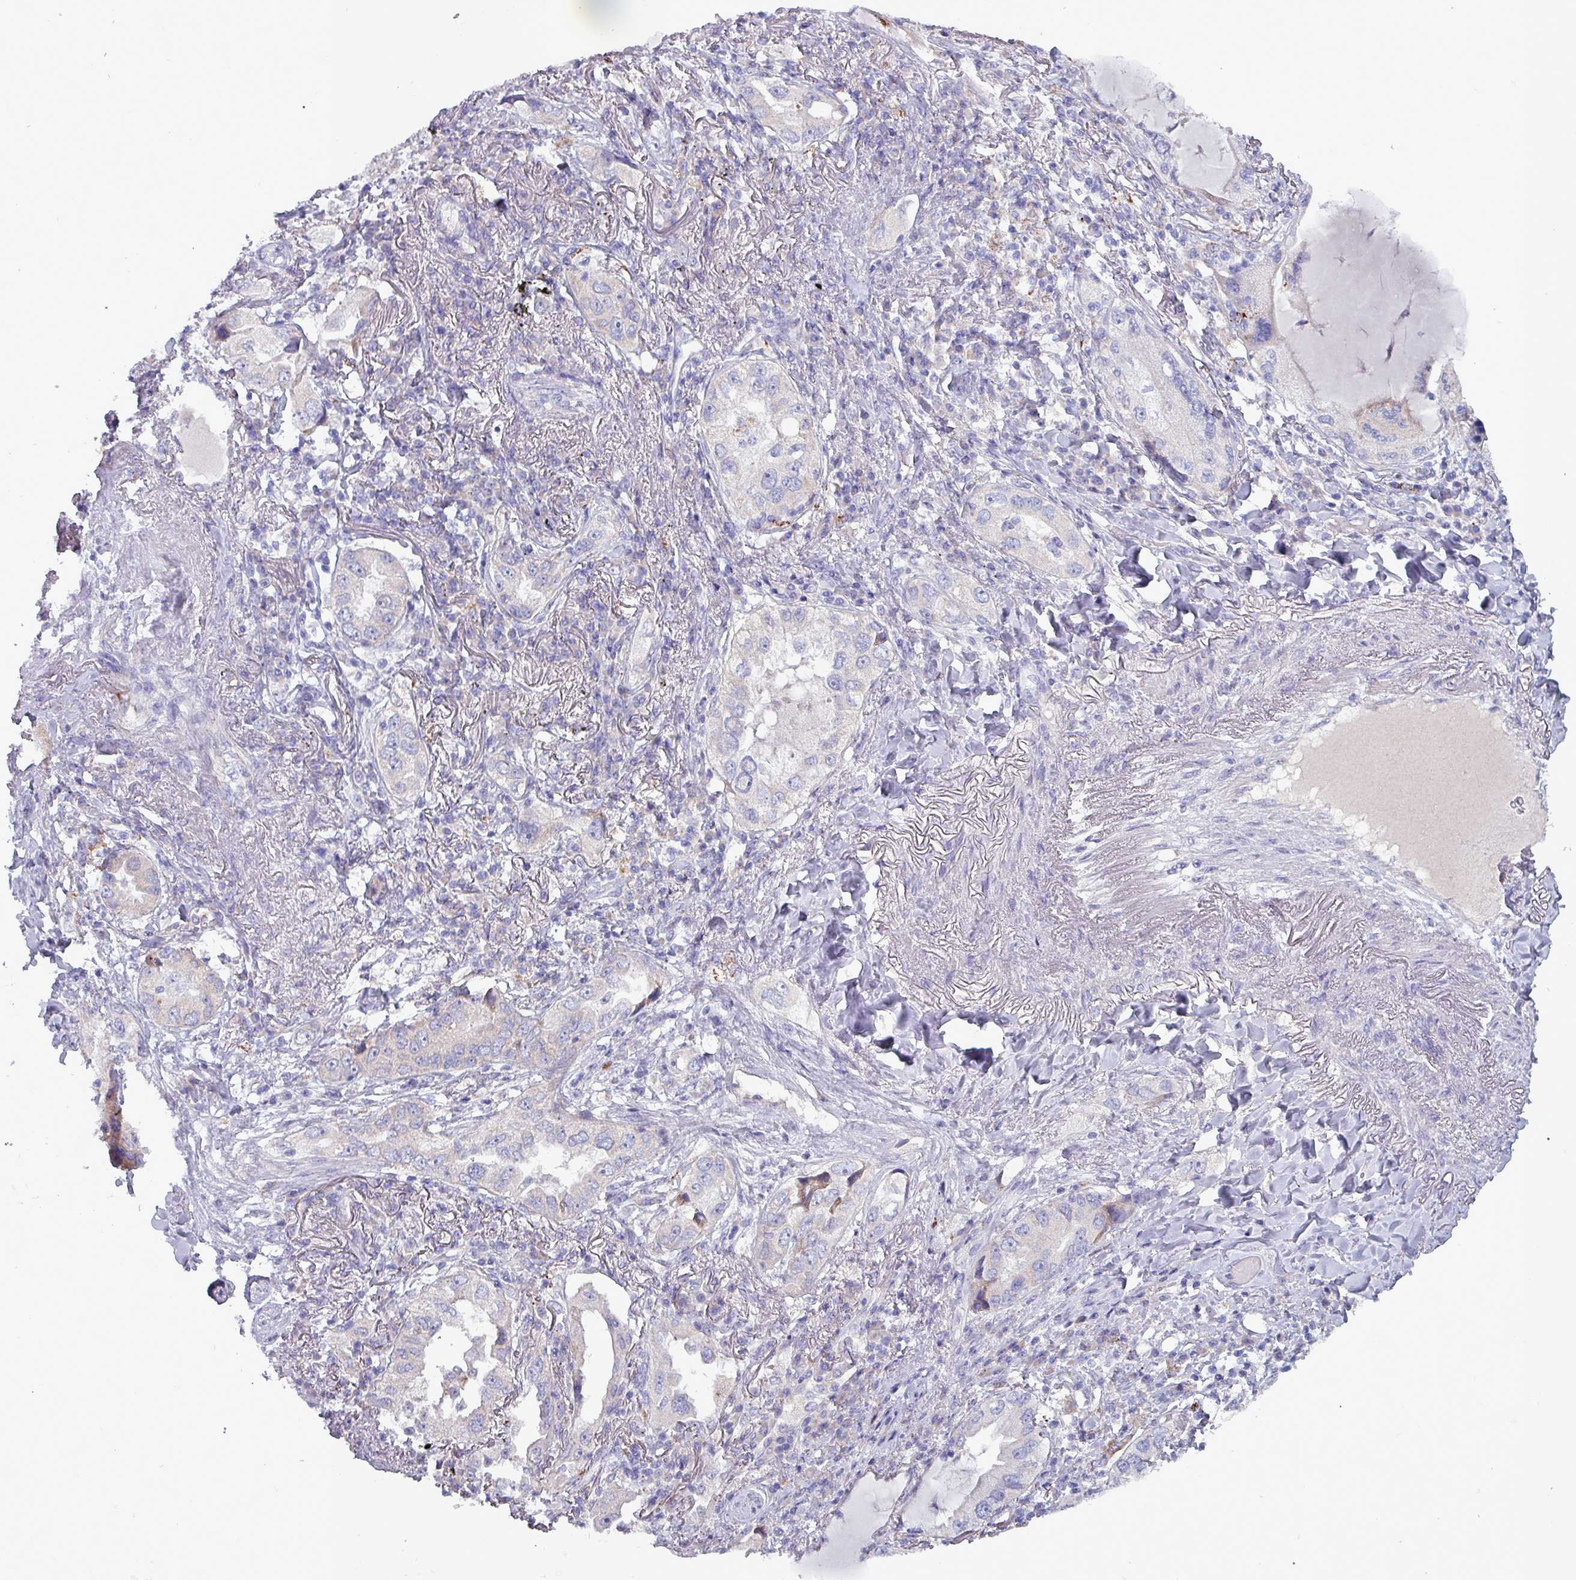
{"staining": {"intensity": "weak", "quantity": "<25%", "location": "cytoplasmic/membranous"}, "tissue": "lung cancer", "cell_type": "Tumor cells", "image_type": "cancer", "snomed": [{"axis": "morphology", "description": "Adenocarcinoma, NOS"}, {"axis": "topography", "description": "Lung"}], "caption": "Tumor cells show no significant protein staining in adenocarcinoma (lung). (Stains: DAB (3,3'-diaminobenzidine) IHC with hematoxylin counter stain, Microscopy: brightfield microscopy at high magnification).", "gene": "HSD3B7", "patient": {"sex": "female", "age": 69}}